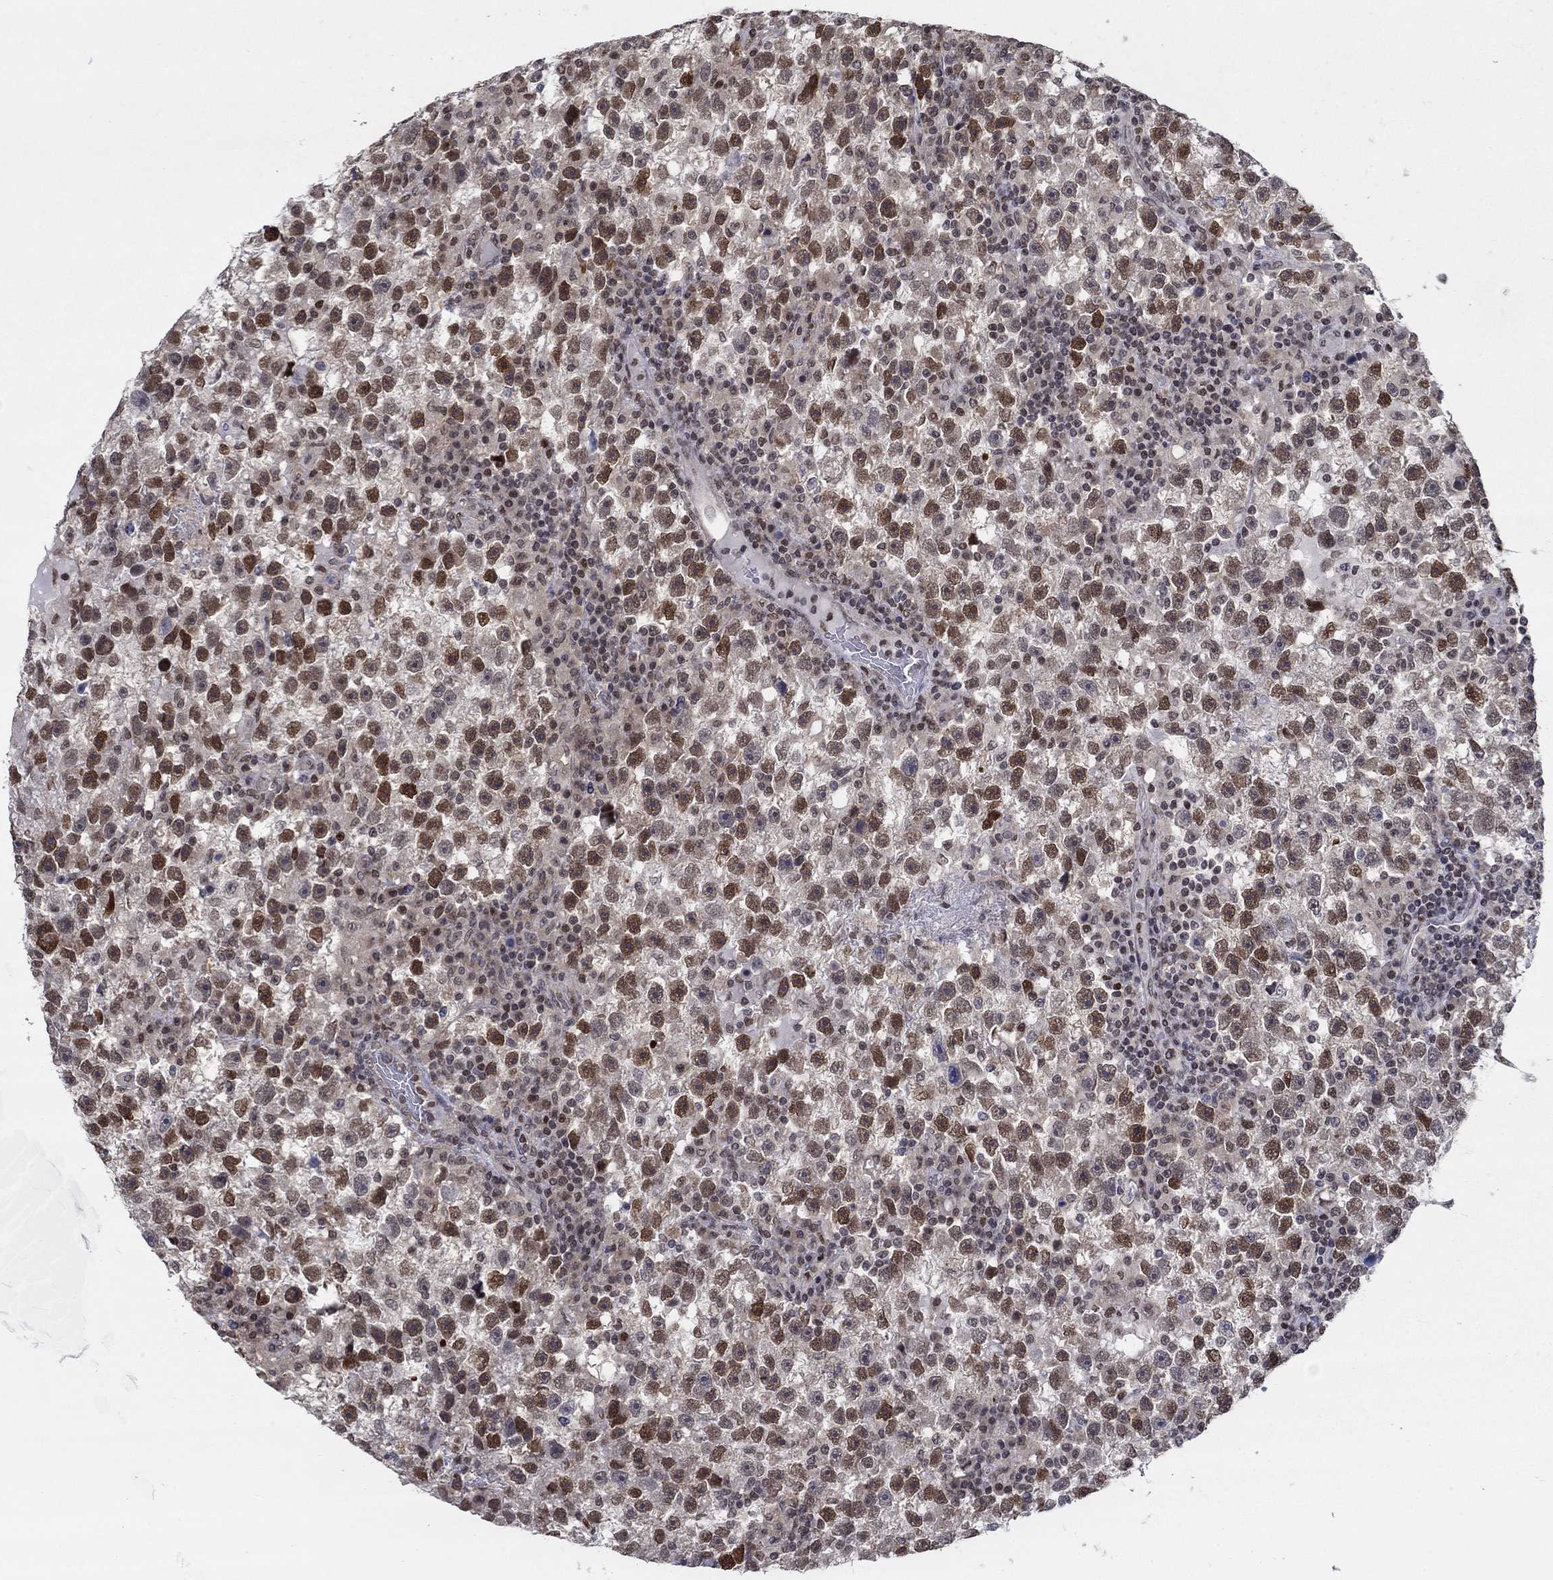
{"staining": {"intensity": "strong", "quantity": "25%-75%", "location": "nuclear"}, "tissue": "testis cancer", "cell_type": "Tumor cells", "image_type": "cancer", "snomed": [{"axis": "morphology", "description": "Seminoma, NOS"}, {"axis": "topography", "description": "Testis"}], "caption": "Protein staining reveals strong nuclear positivity in about 25%-75% of tumor cells in testis cancer (seminoma).", "gene": "CENPE", "patient": {"sex": "male", "age": 47}}